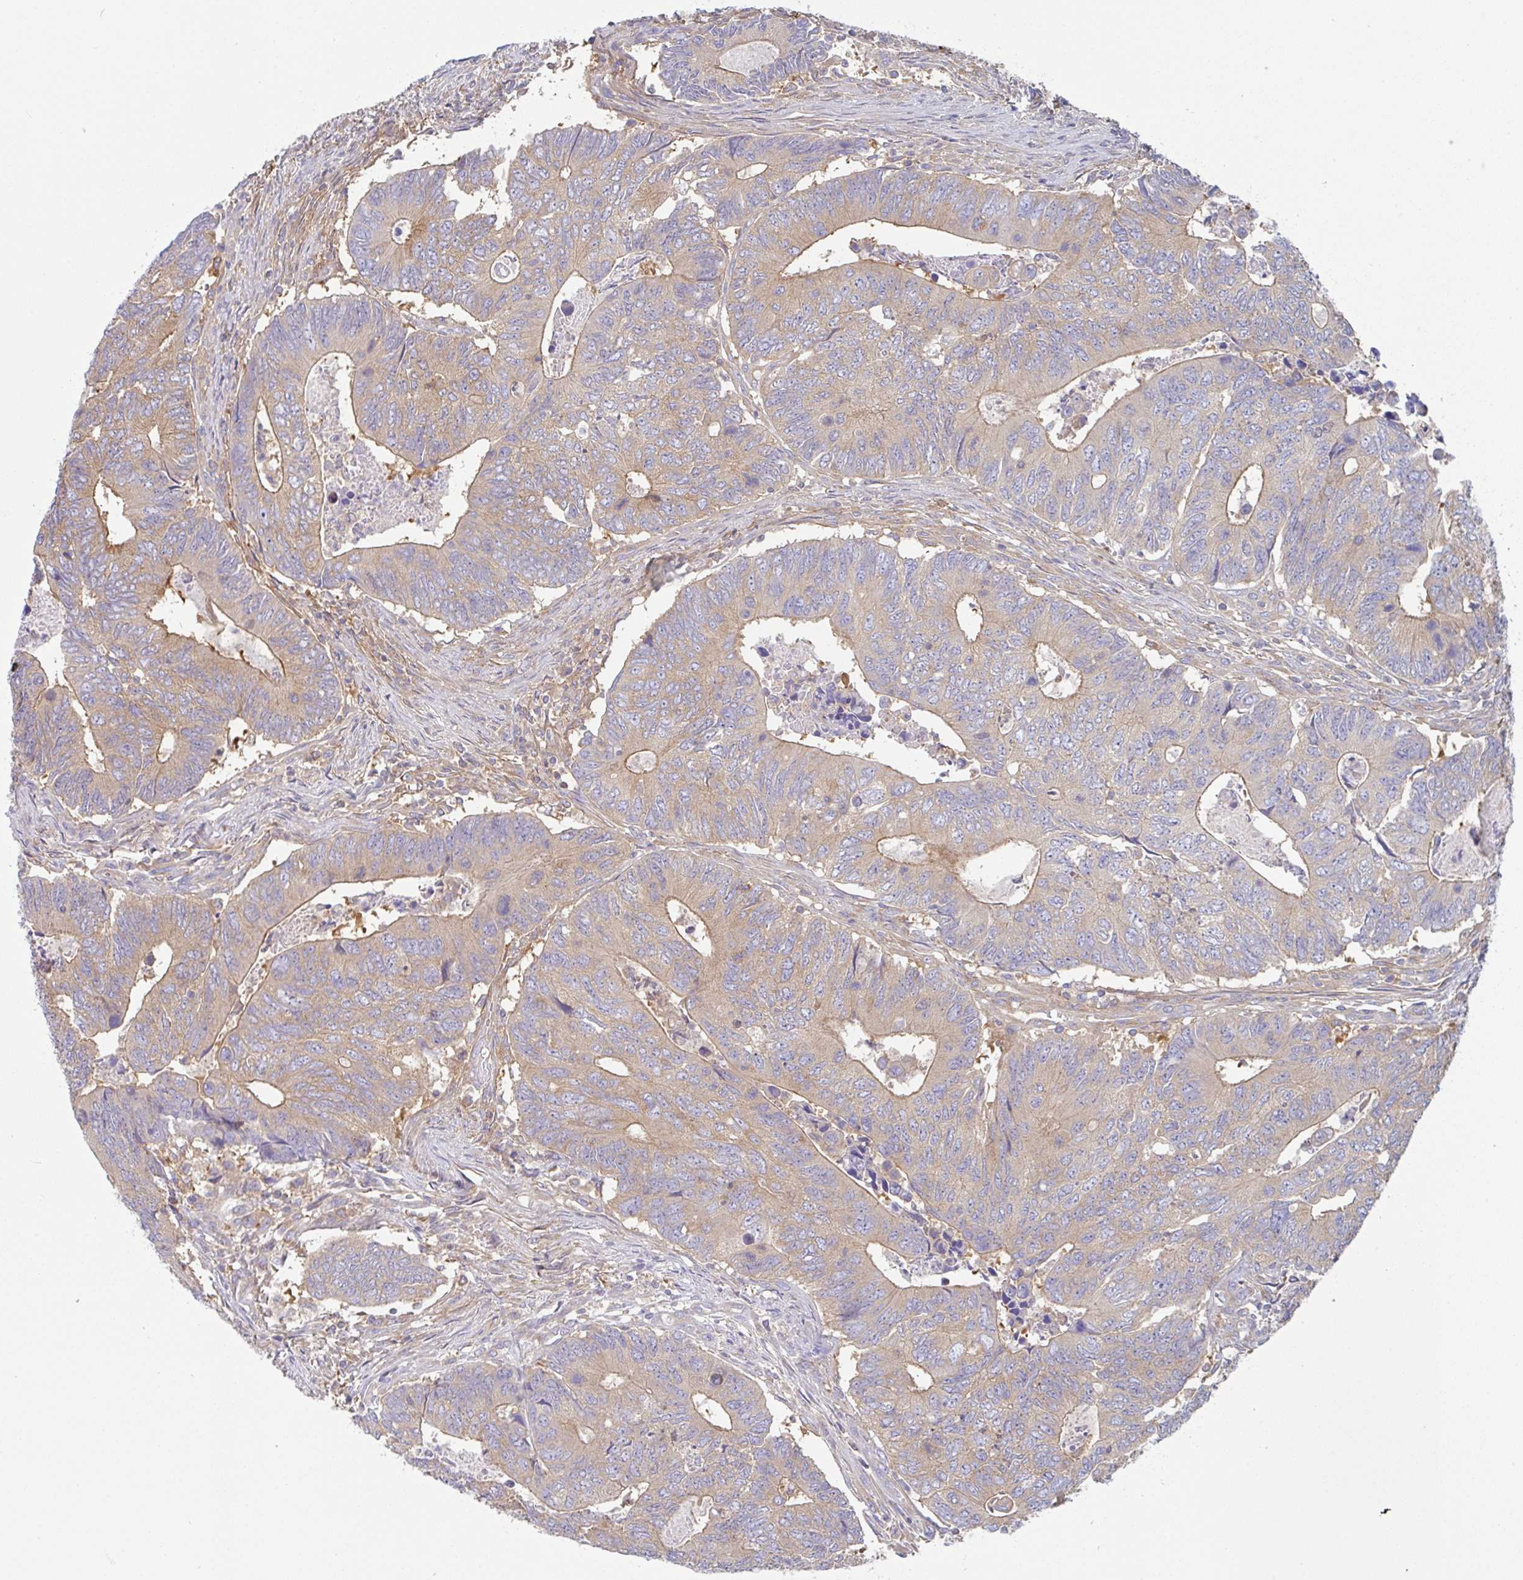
{"staining": {"intensity": "weak", "quantity": ">75%", "location": "cytoplasmic/membranous"}, "tissue": "colorectal cancer", "cell_type": "Tumor cells", "image_type": "cancer", "snomed": [{"axis": "morphology", "description": "Adenocarcinoma, NOS"}, {"axis": "topography", "description": "Colon"}], "caption": "Weak cytoplasmic/membranous positivity for a protein is present in approximately >75% of tumor cells of colorectal adenocarcinoma using immunohistochemistry (IHC).", "gene": "AMPD2", "patient": {"sex": "male", "age": 87}}